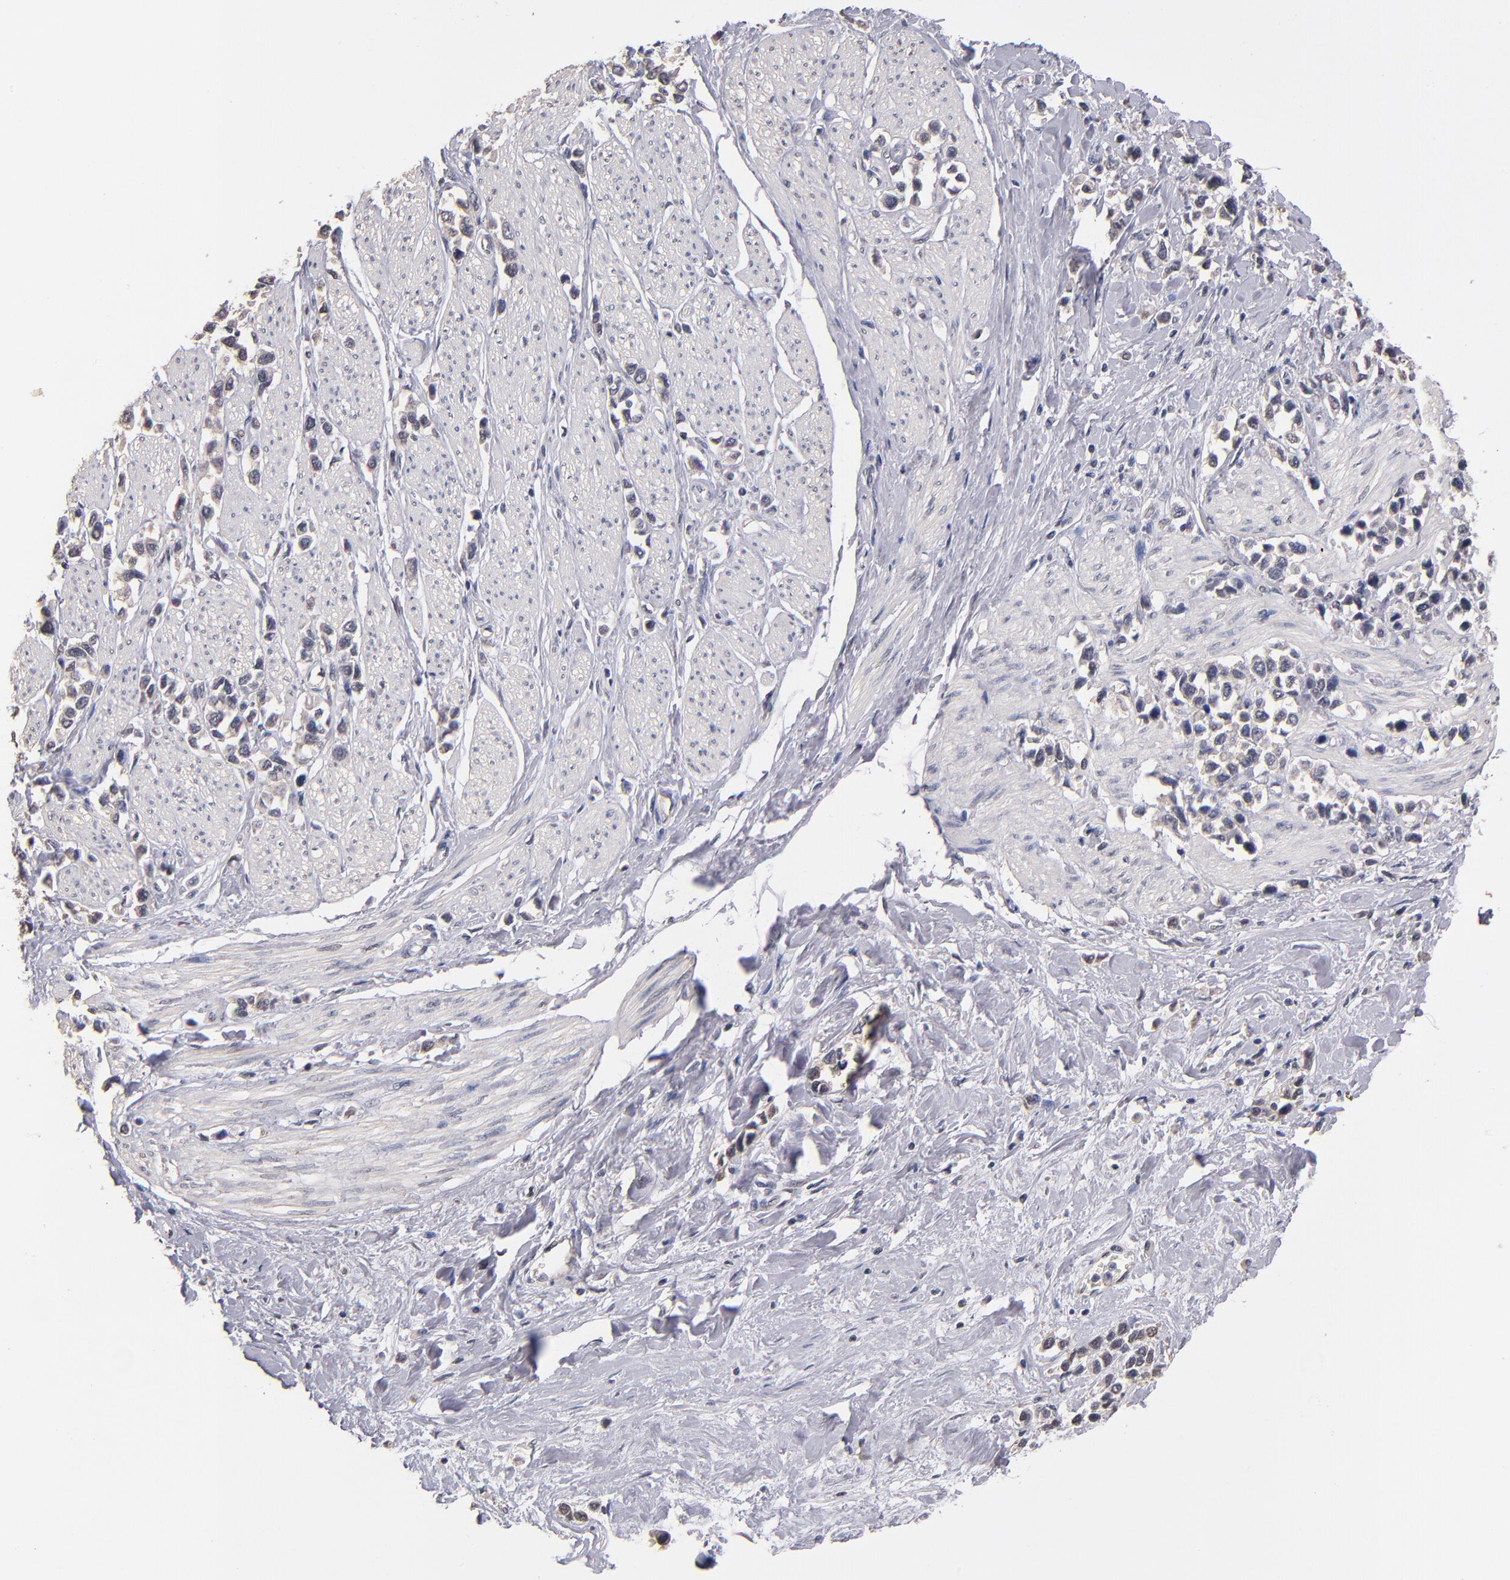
{"staining": {"intensity": "negative", "quantity": "none", "location": "none"}, "tissue": "stomach cancer", "cell_type": "Tumor cells", "image_type": "cancer", "snomed": [{"axis": "morphology", "description": "Adenocarcinoma, NOS"}, {"axis": "topography", "description": "Stomach, upper"}], "caption": "The histopathology image reveals no staining of tumor cells in adenocarcinoma (stomach). The staining was performed using DAB (3,3'-diaminobenzidine) to visualize the protein expression in brown, while the nuclei were stained in blue with hematoxylin (Magnification: 20x).", "gene": "PSMD10", "patient": {"sex": "male", "age": 76}}